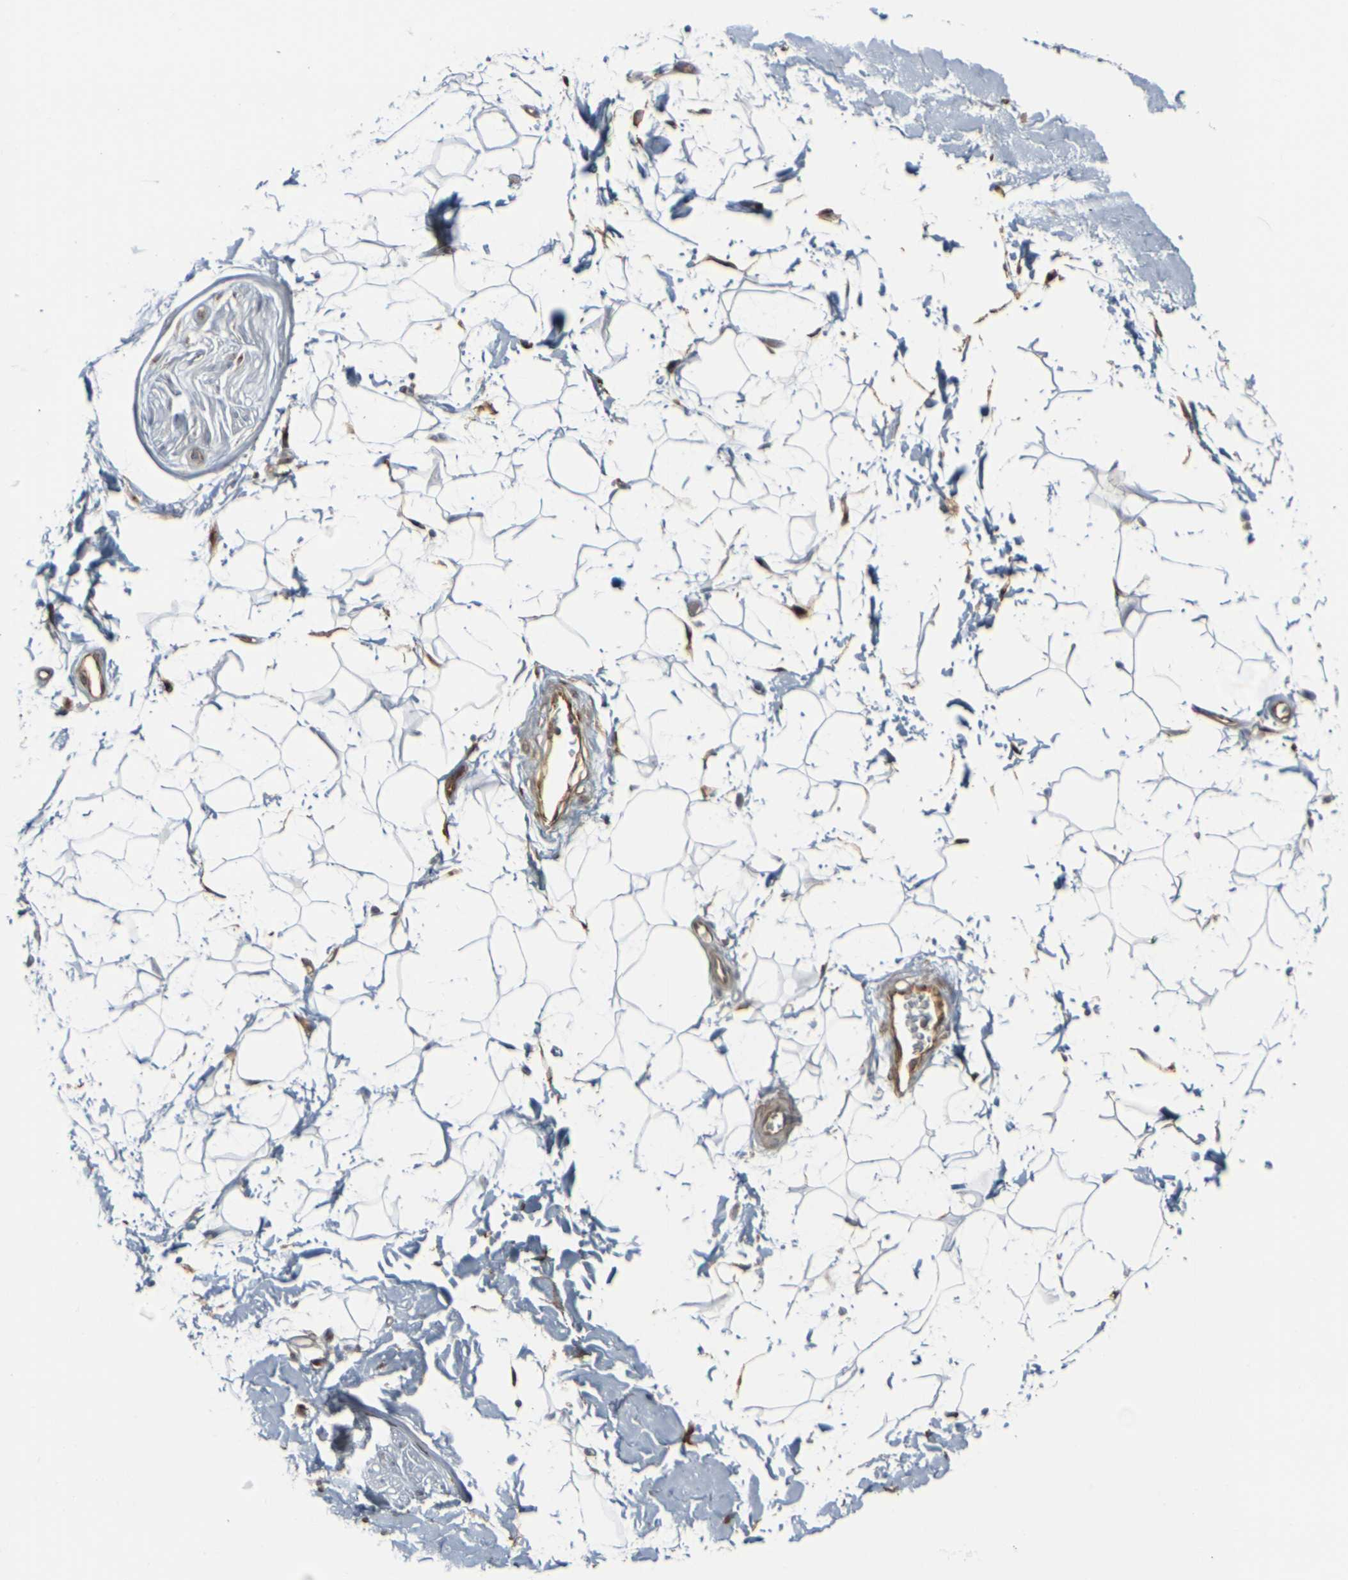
{"staining": {"intensity": "negative", "quantity": "none", "location": "none"}, "tissue": "adipose tissue", "cell_type": "Adipocytes", "image_type": "normal", "snomed": [{"axis": "morphology", "description": "Normal tissue, NOS"}, {"axis": "topography", "description": "Soft tissue"}], "caption": "IHC histopathology image of normal adipose tissue: adipose tissue stained with DAB (3,3'-diaminobenzidine) displays no significant protein expression in adipocytes.", "gene": "MYOF", "patient": {"sex": "male", "age": 72}}